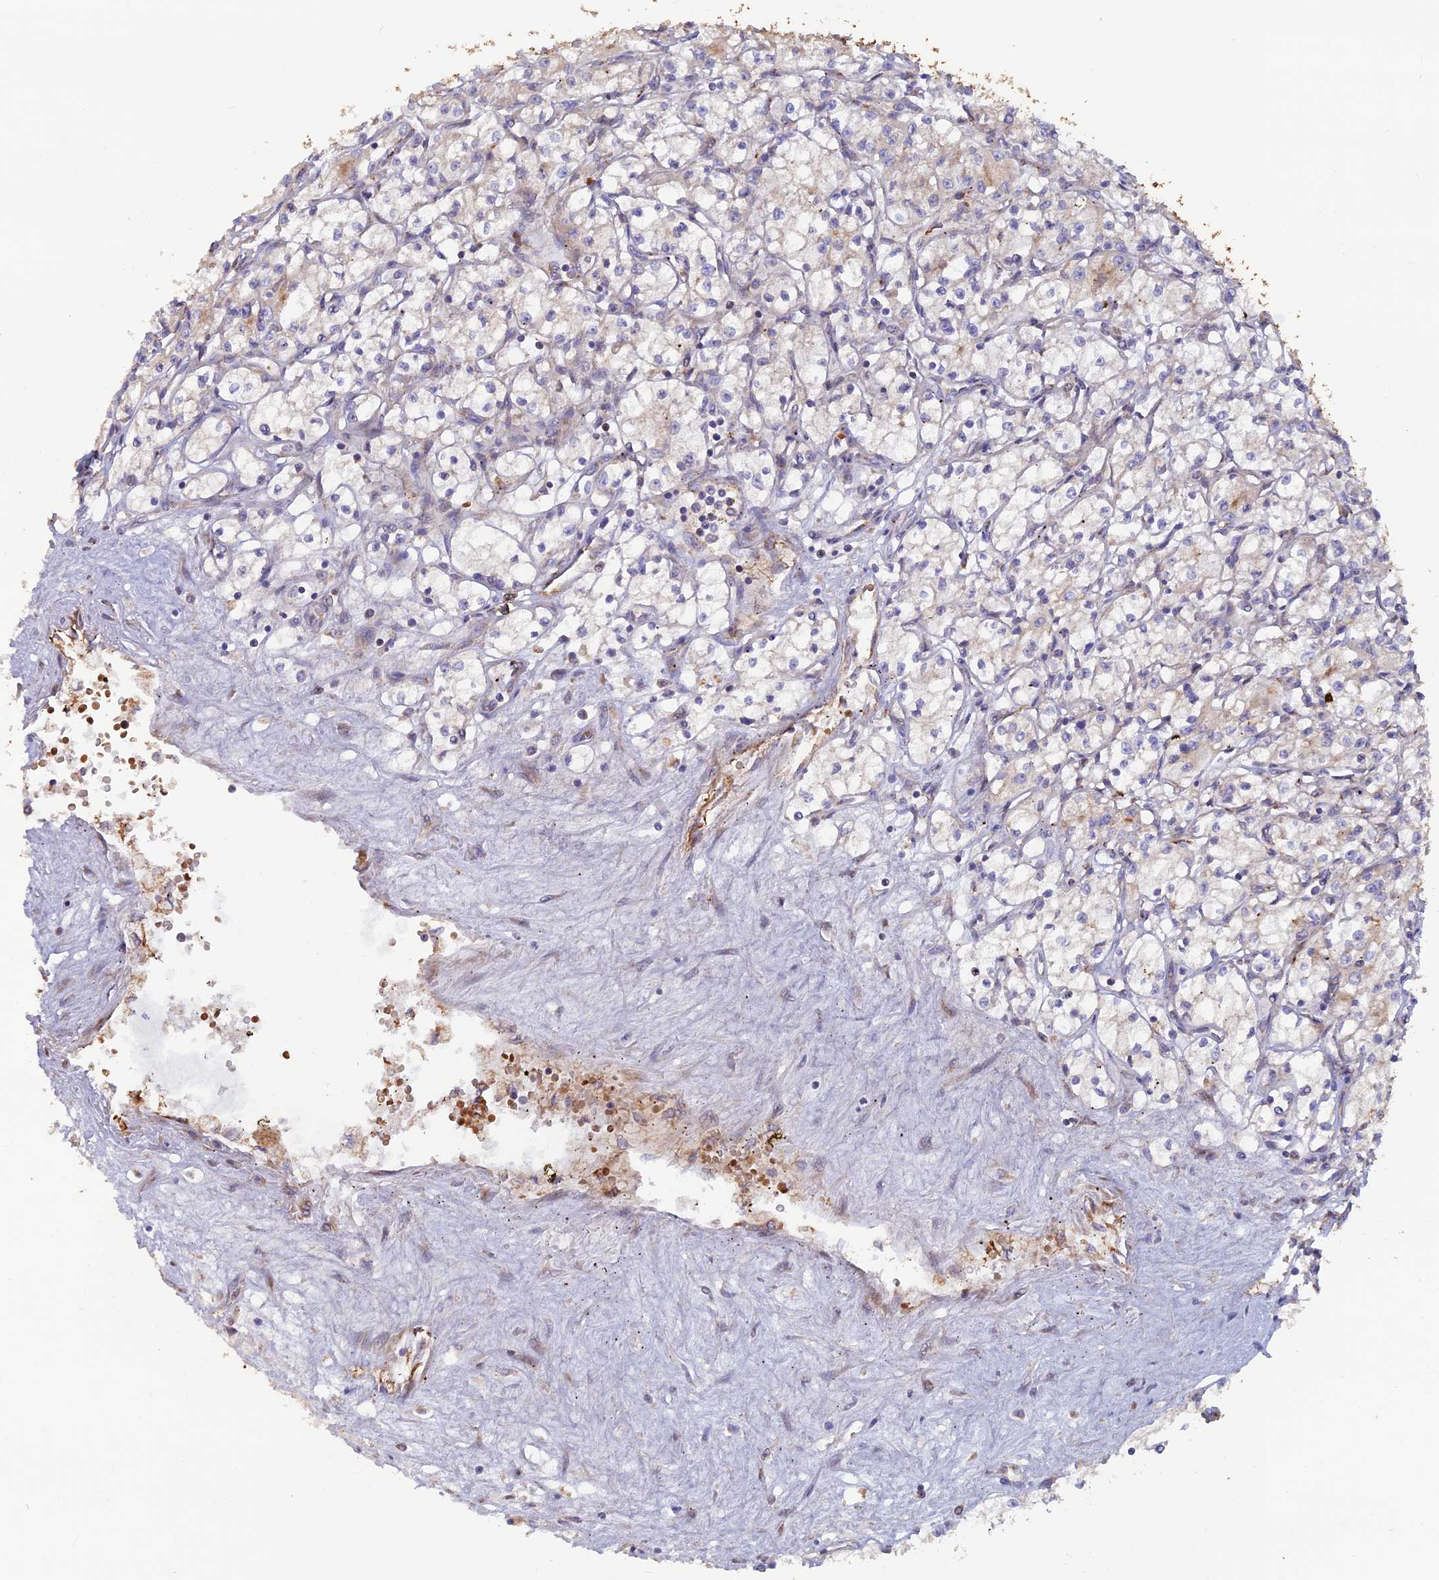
{"staining": {"intensity": "negative", "quantity": "none", "location": "none"}, "tissue": "renal cancer", "cell_type": "Tumor cells", "image_type": "cancer", "snomed": [{"axis": "morphology", "description": "Adenocarcinoma, NOS"}, {"axis": "topography", "description": "Kidney"}], "caption": "DAB immunohistochemical staining of human renal cancer (adenocarcinoma) exhibits no significant positivity in tumor cells. Brightfield microscopy of immunohistochemistry (IHC) stained with DAB (3,3'-diaminobenzidine) (brown) and hematoxylin (blue), captured at high magnification.", "gene": "GMCL1", "patient": {"sex": "male", "age": 59}}